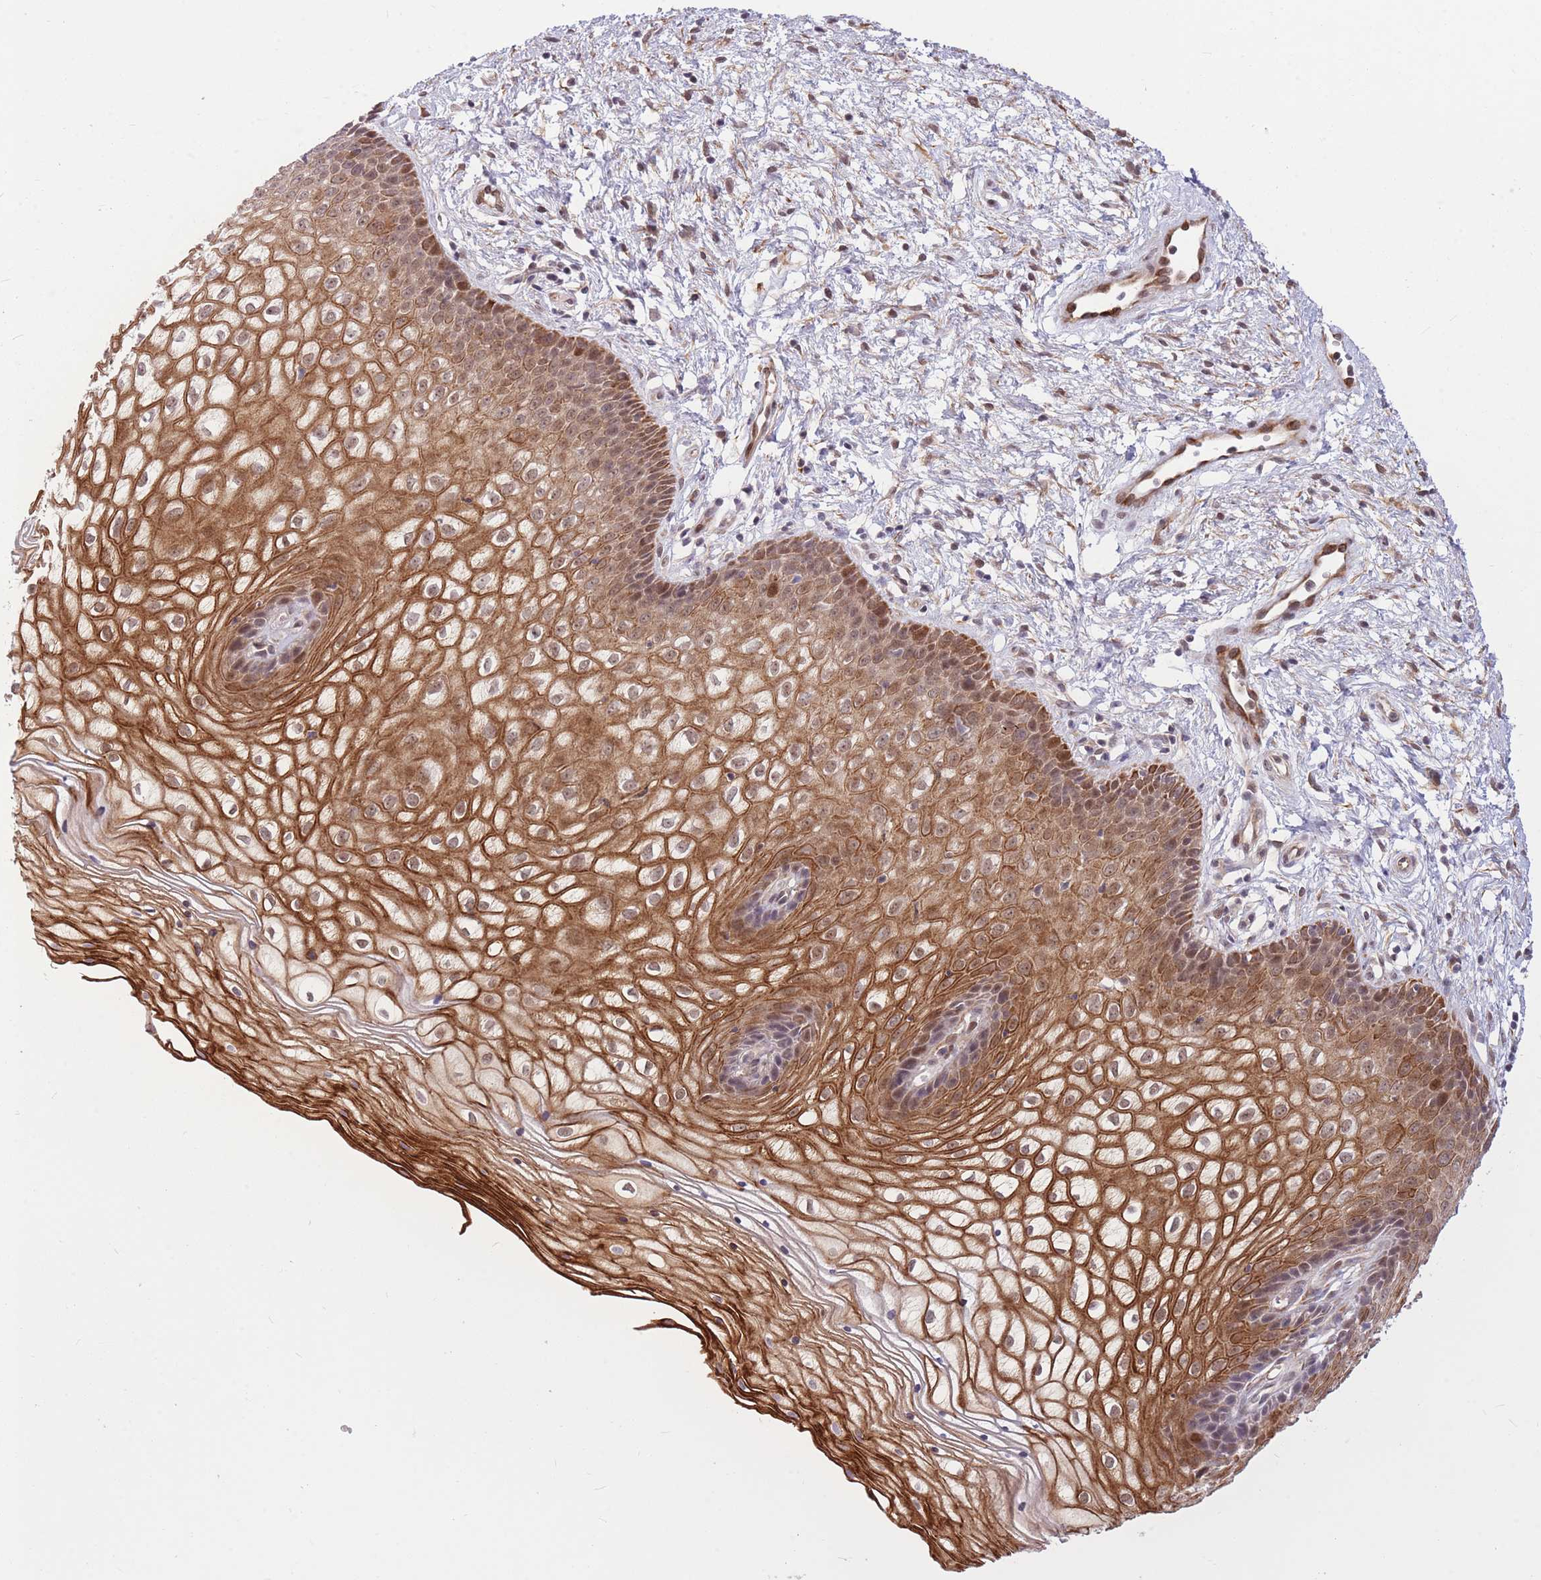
{"staining": {"intensity": "strong", "quantity": ">75%", "location": "cytoplasmic/membranous,nuclear"}, "tissue": "vagina", "cell_type": "Squamous epithelial cells", "image_type": "normal", "snomed": [{"axis": "morphology", "description": "Normal tissue, NOS"}, {"axis": "topography", "description": "Vagina"}], "caption": "The histopathology image shows a brown stain indicating the presence of a protein in the cytoplasmic/membranous,nuclear of squamous epithelial cells in vagina.", "gene": "ERCC2", "patient": {"sex": "female", "age": 34}}